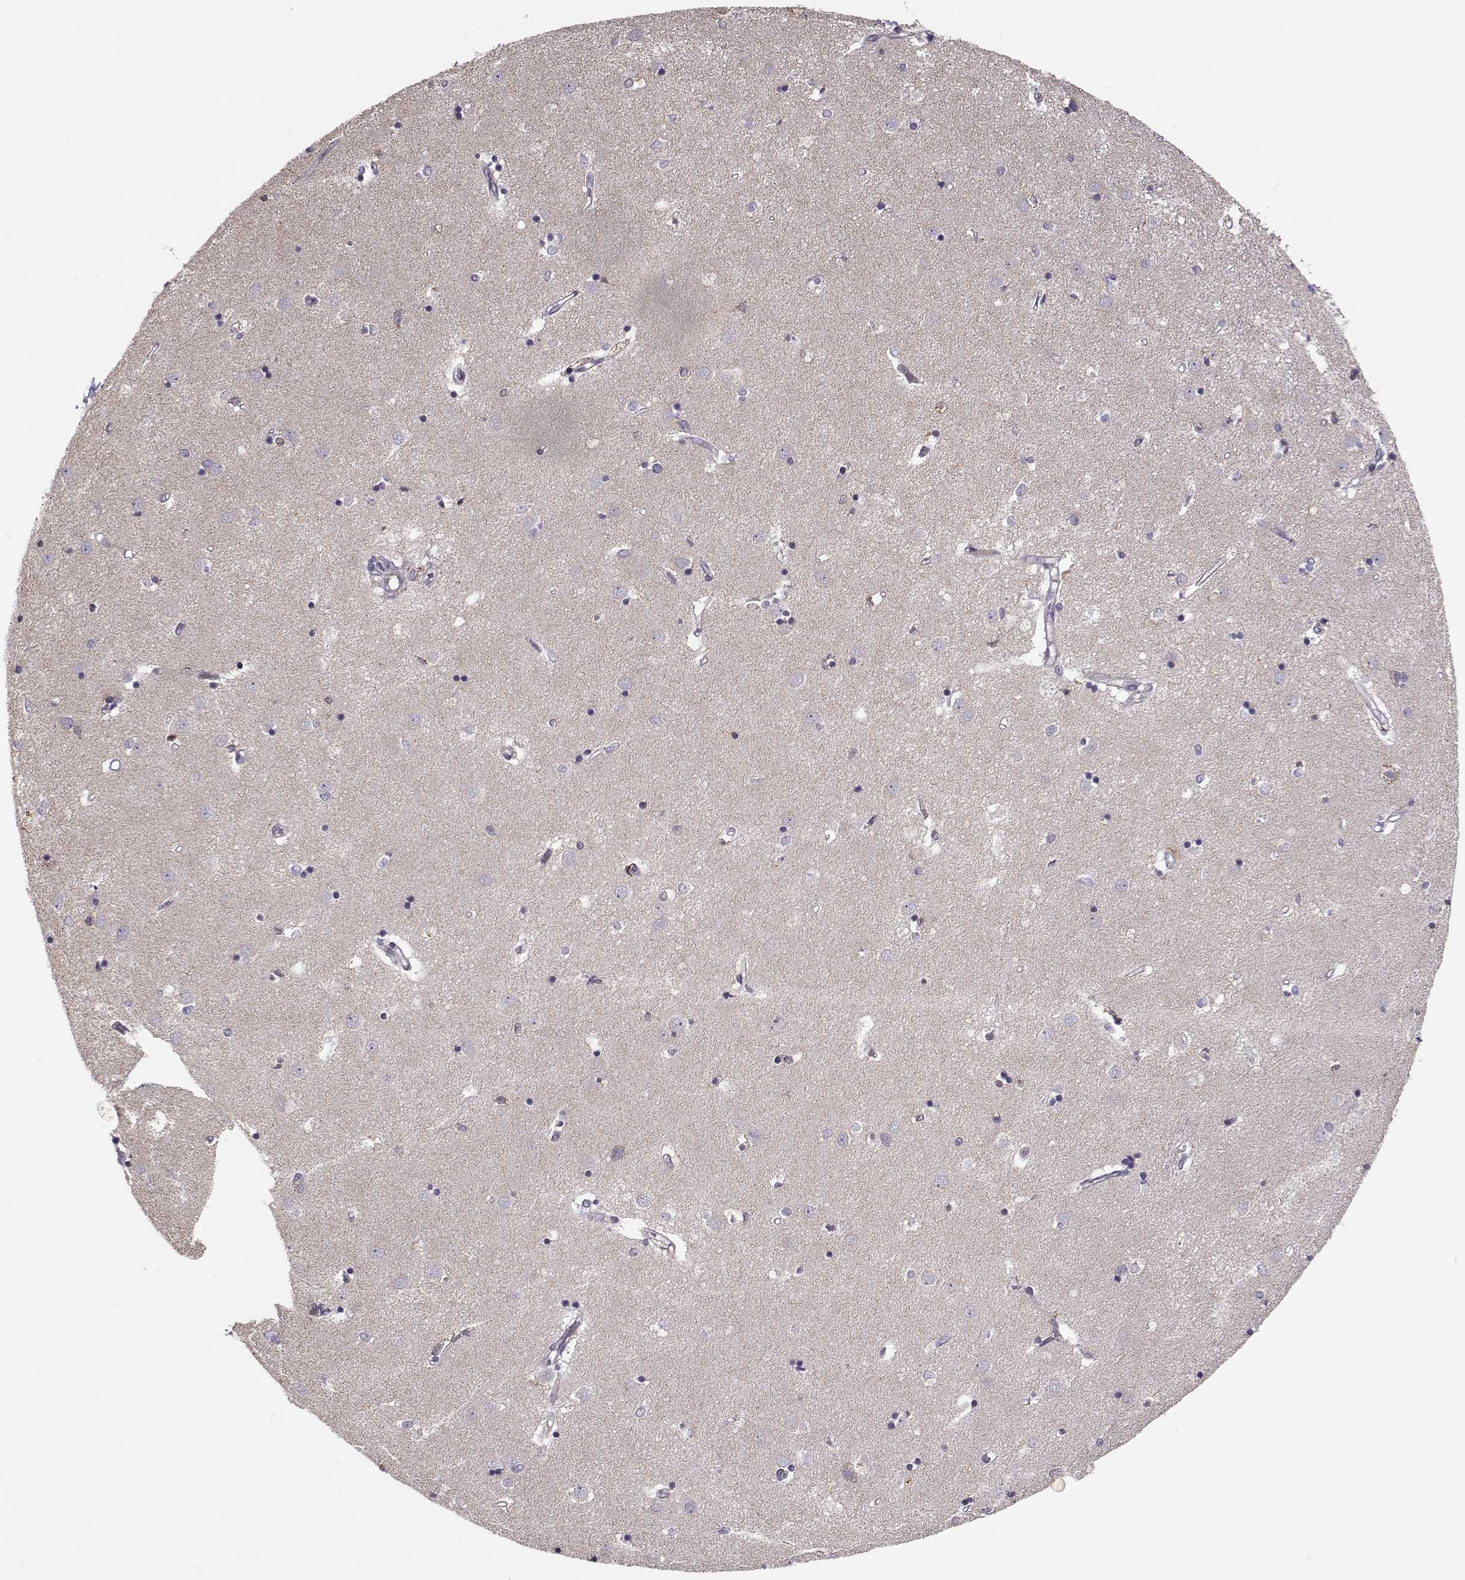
{"staining": {"intensity": "negative", "quantity": "none", "location": "none"}, "tissue": "caudate", "cell_type": "Glial cells", "image_type": "normal", "snomed": [{"axis": "morphology", "description": "Normal tissue, NOS"}, {"axis": "topography", "description": "Lateral ventricle wall"}], "caption": "An IHC photomicrograph of unremarkable caudate is shown. There is no staining in glial cells of caudate. (Brightfield microscopy of DAB (3,3'-diaminobenzidine) immunohistochemistry (IHC) at high magnification).", "gene": "ENTPD8", "patient": {"sex": "male", "age": 54}}